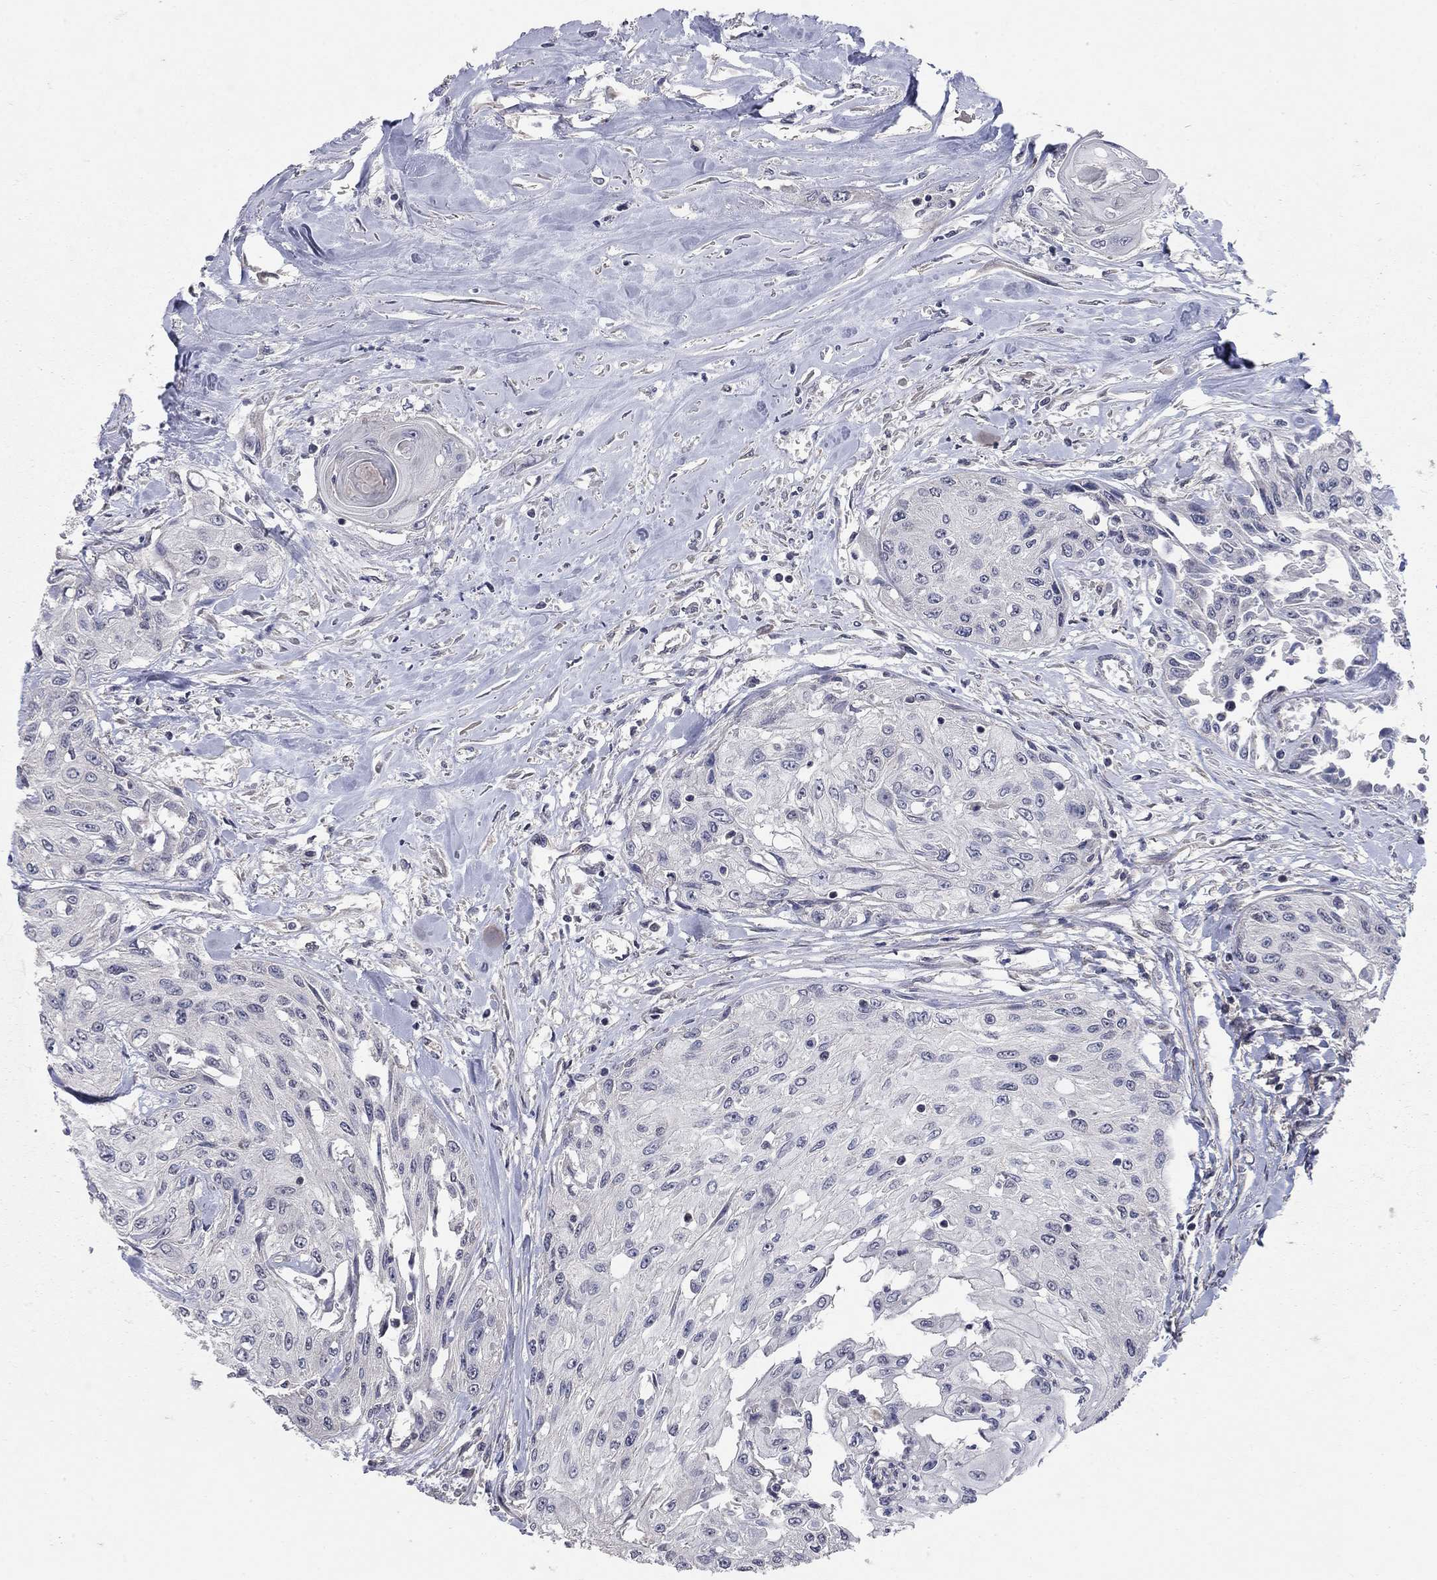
{"staining": {"intensity": "negative", "quantity": "none", "location": "none"}, "tissue": "head and neck cancer", "cell_type": "Tumor cells", "image_type": "cancer", "snomed": [{"axis": "morphology", "description": "Normal tissue, NOS"}, {"axis": "morphology", "description": "Squamous cell carcinoma, NOS"}, {"axis": "topography", "description": "Oral tissue"}, {"axis": "topography", "description": "Peripheral nerve tissue"}, {"axis": "topography", "description": "Head-Neck"}], "caption": "Tumor cells are negative for protein expression in human squamous cell carcinoma (head and neck). (DAB (3,3'-diaminobenzidine) immunohistochemistry visualized using brightfield microscopy, high magnification).", "gene": "WASF3", "patient": {"sex": "female", "age": 59}}